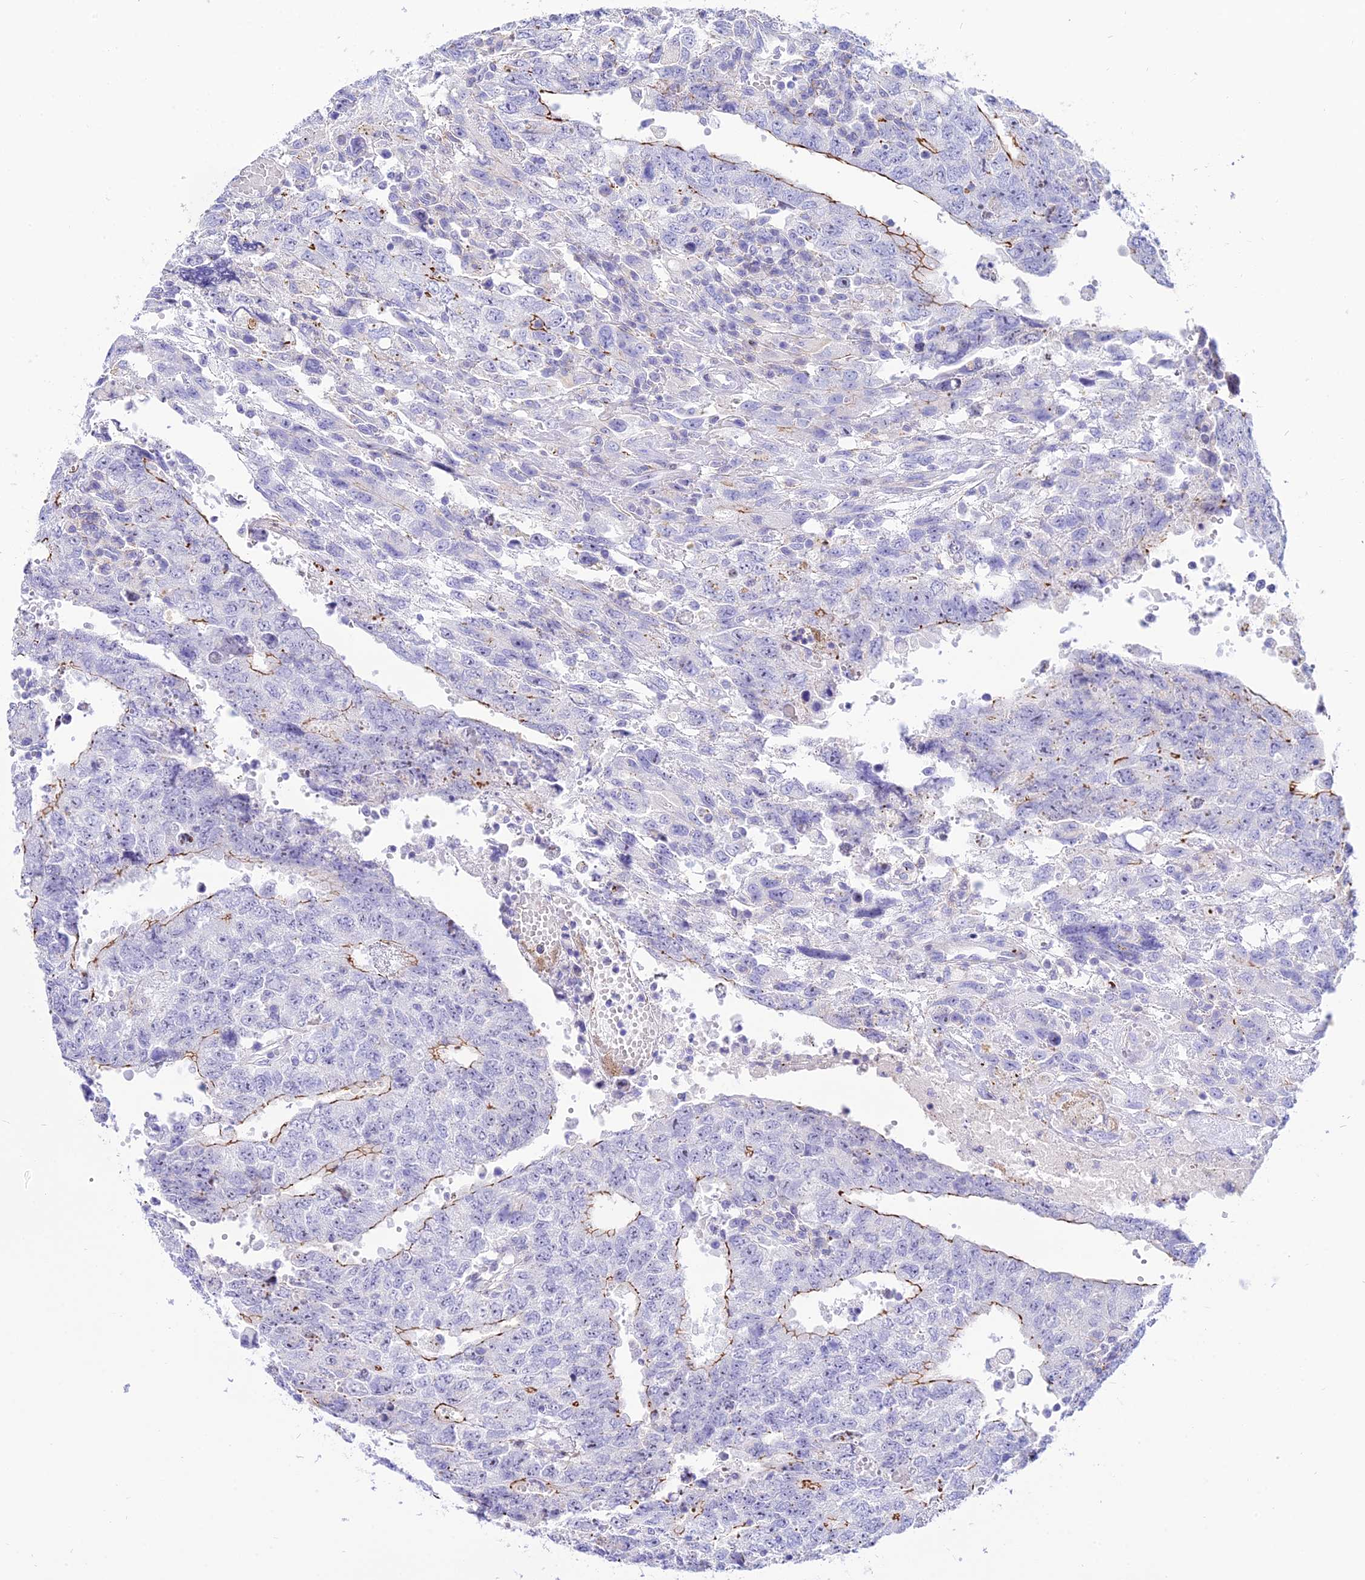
{"staining": {"intensity": "moderate", "quantity": "<25%", "location": "cytoplasmic/membranous"}, "tissue": "testis cancer", "cell_type": "Tumor cells", "image_type": "cancer", "snomed": [{"axis": "morphology", "description": "Carcinoma, Embryonal, NOS"}, {"axis": "topography", "description": "Testis"}], "caption": "Human testis embryonal carcinoma stained for a protein (brown) shows moderate cytoplasmic/membranous positive positivity in approximately <25% of tumor cells.", "gene": "DLX1", "patient": {"sex": "male", "age": 34}}